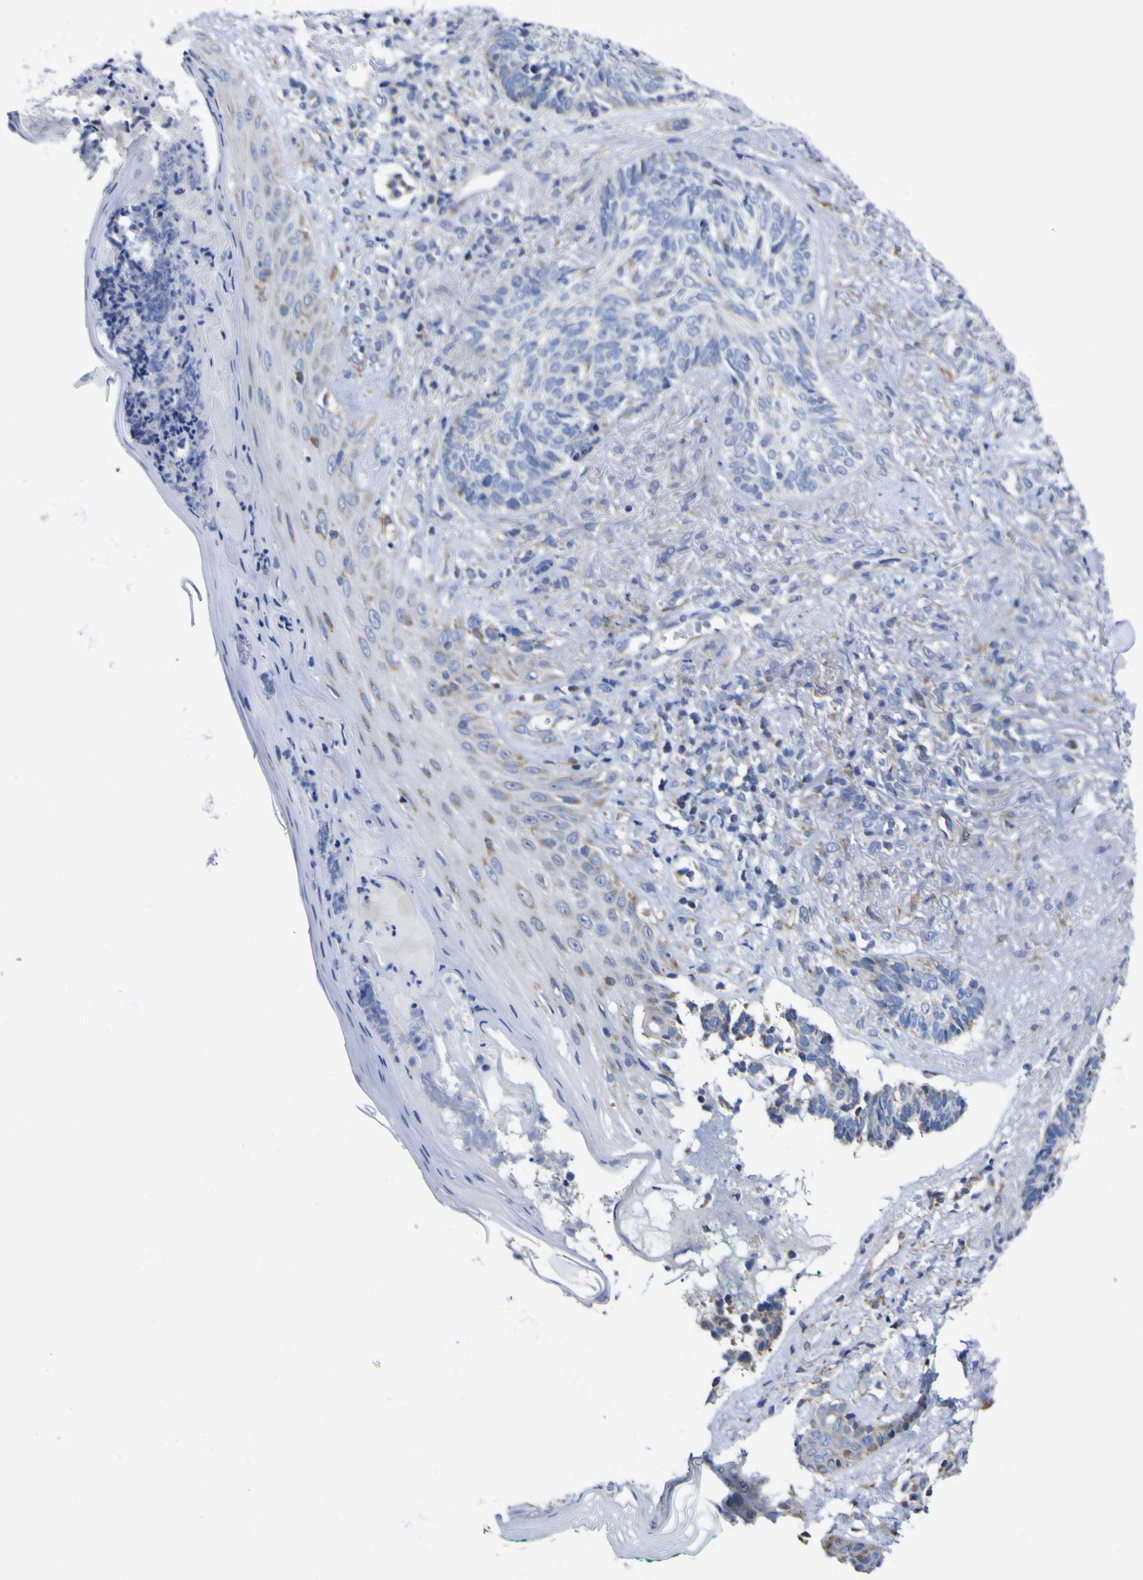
{"staining": {"intensity": "moderate", "quantity": "<25%", "location": "cytoplasmic/membranous"}, "tissue": "skin cancer", "cell_type": "Tumor cells", "image_type": "cancer", "snomed": [{"axis": "morphology", "description": "Basal cell carcinoma"}, {"axis": "topography", "description": "Skin"}], "caption": "This image shows basal cell carcinoma (skin) stained with immunohistochemistry to label a protein in brown. The cytoplasmic/membranous of tumor cells show moderate positivity for the protein. Nuclei are counter-stained blue.", "gene": "CCDC90B", "patient": {"sex": "male", "age": 43}}